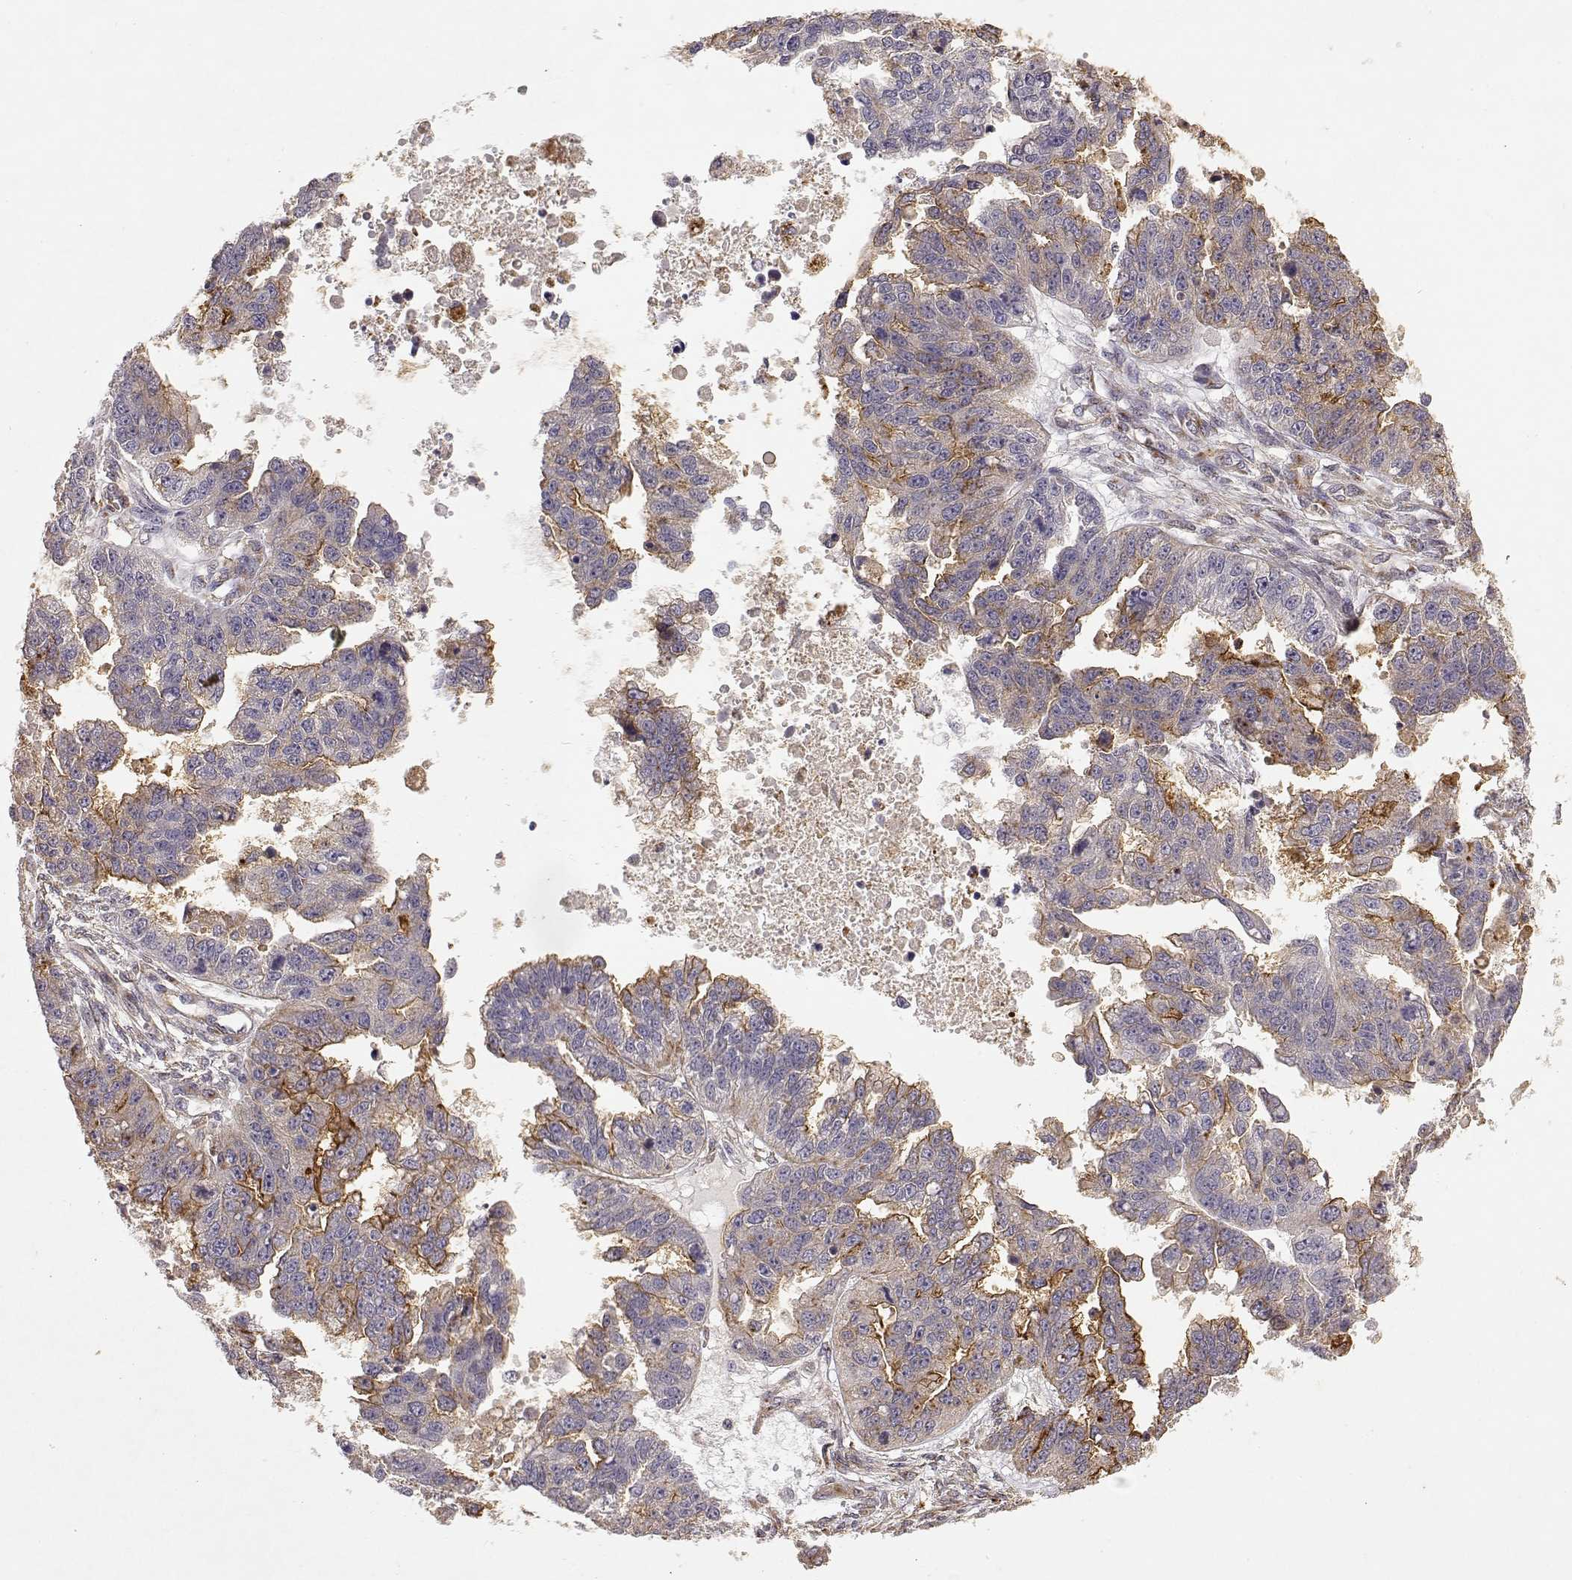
{"staining": {"intensity": "moderate", "quantity": "<25%", "location": "cytoplasmic/membranous"}, "tissue": "ovarian cancer", "cell_type": "Tumor cells", "image_type": "cancer", "snomed": [{"axis": "morphology", "description": "Cystadenocarcinoma, serous, NOS"}, {"axis": "topography", "description": "Ovary"}], "caption": "Ovarian cancer (serous cystadenocarcinoma) stained for a protein displays moderate cytoplasmic/membranous positivity in tumor cells.", "gene": "IFITM1", "patient": {"sex": "female", "age": 58}}